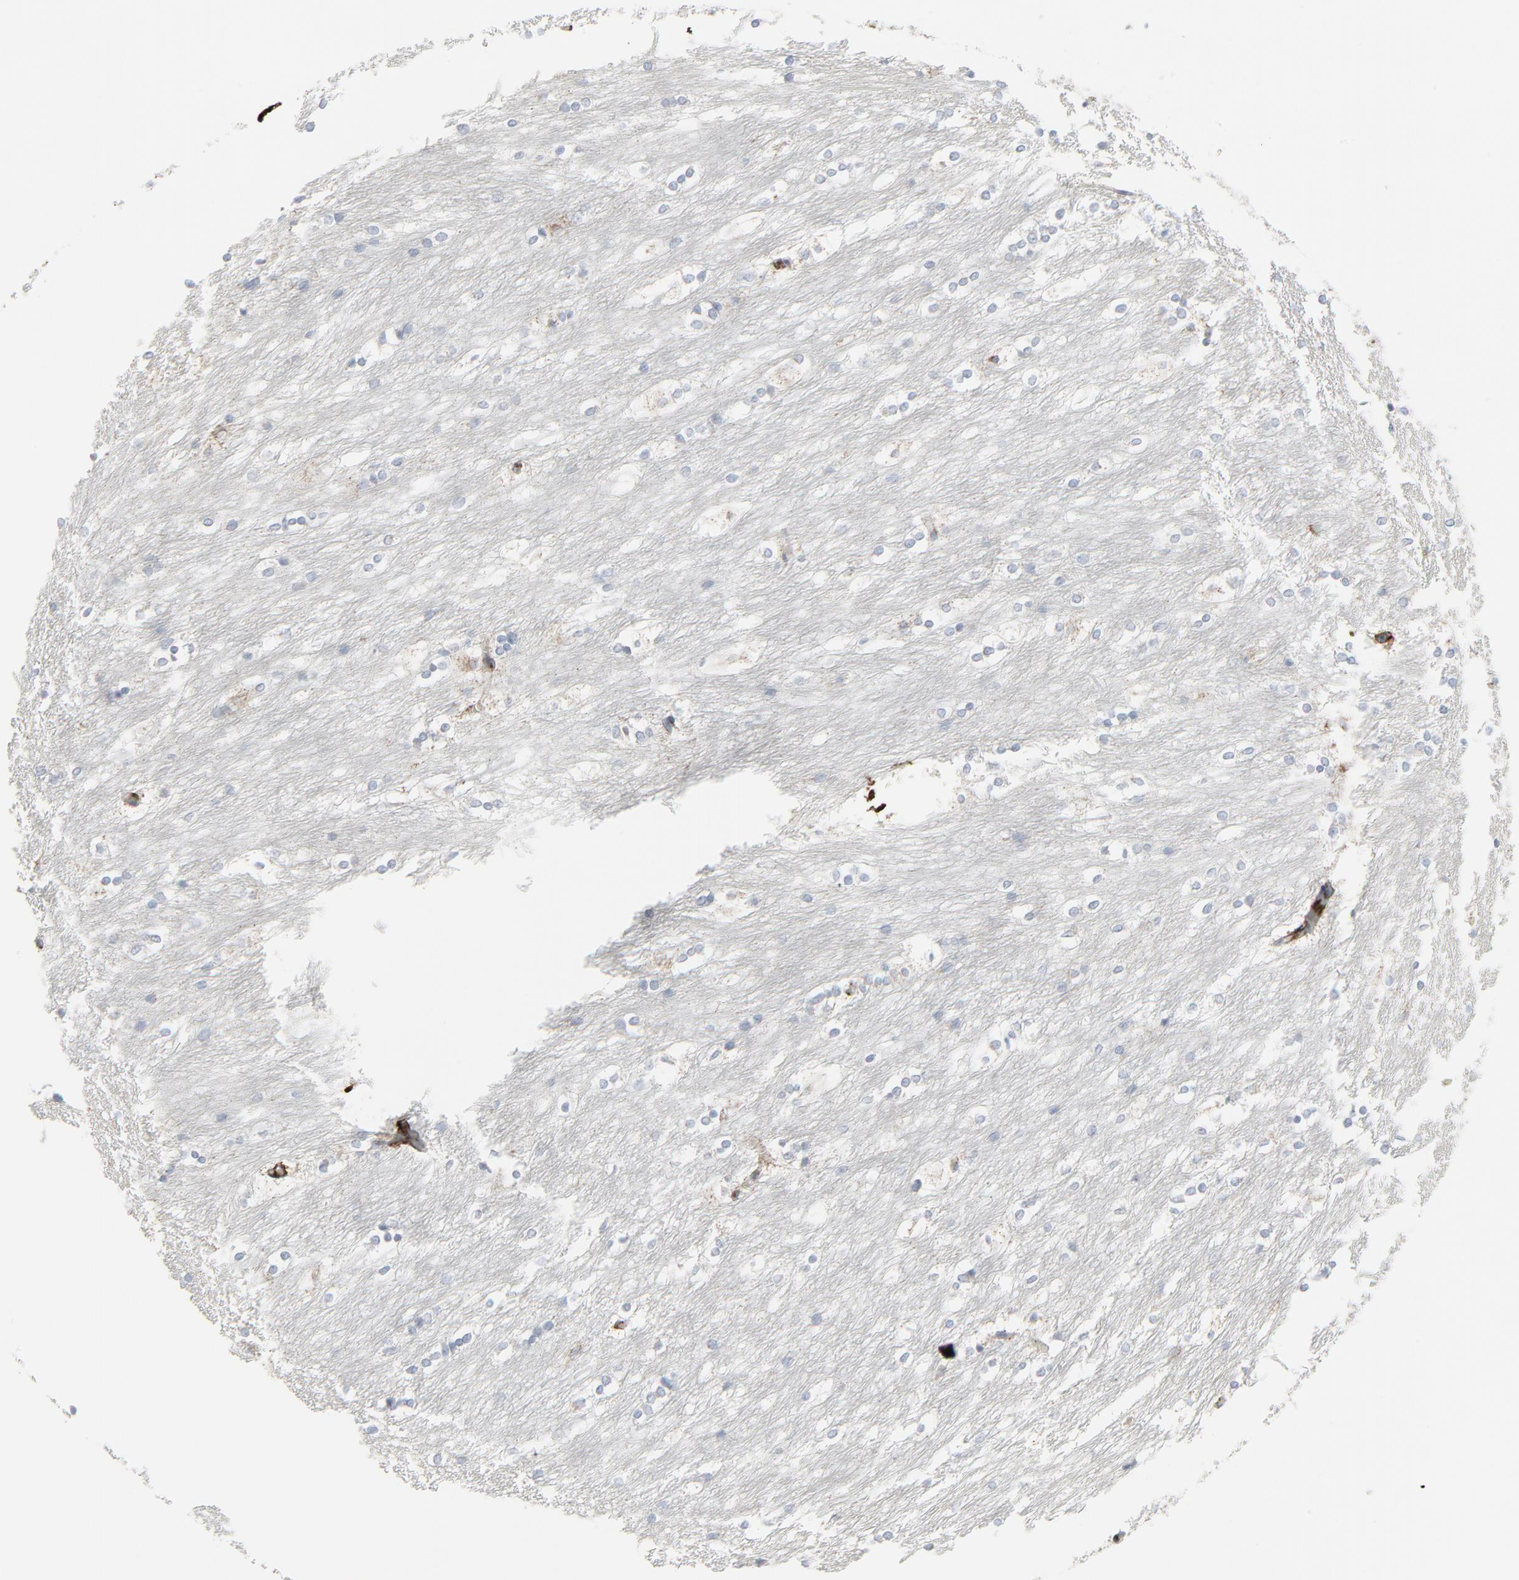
{"staining": {"intensity": "negative", "quantity": "none", "location": "none"}, "tissue": "caudate", "cell_type": "Glial cells", "image_type": "normal", "snomed": [{"axis": "morphology", "description": "Normal tissue, NOS"}, {"axis": "topography", "description": "Lateral ventricle wall"}], "caption": "Immunohistochemistry (IHC) micrograph of normal caudate: caudate stained with DAB (3,3'-diaminobenzidine) displays no significant protein positivity in glial cells.", "gene": "BGN", "patient": {"sex": "female", "age": 19}}